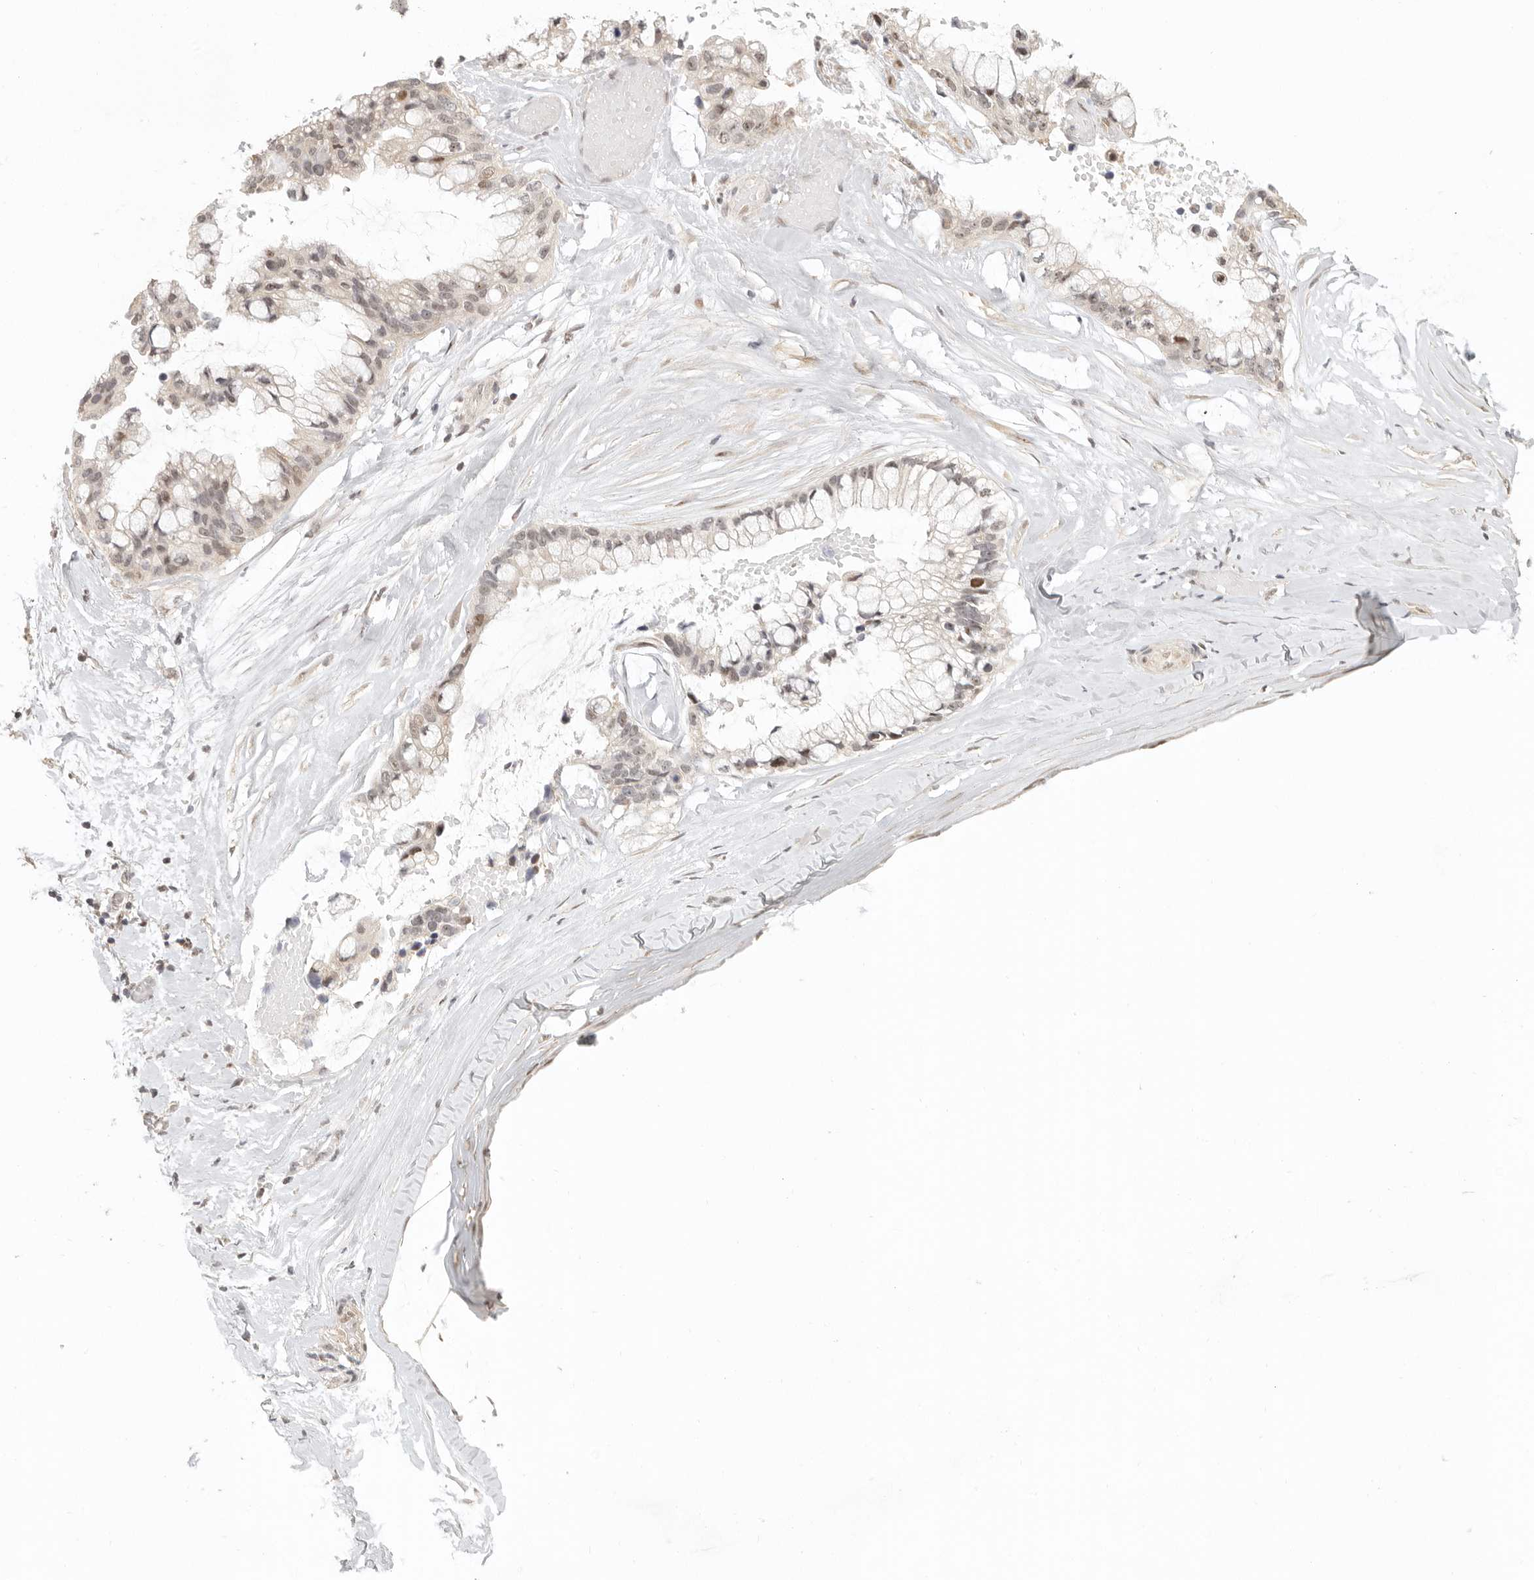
{"staining": {"intensity": "weak", "quantity": "25%-75%", "location": "nuclear"}, "tissue": "ovarian cancer", "cell_type": "Tumor cells", "image_type": "cancer", "snomed": [{"axis": "morphology", "description": "Cystadenocarcinoma, mucinous, NOS"}, {"axis": "topography", "description": "Ovary"}], "caption": "Ovarian cancer tissue shows weak nuclear positivity in approximately 25%-75% of tumor cells Nuclei are stained in blue.", "gene": "GPBP1L1", "patient": {"sex": "female", "age": 39}}